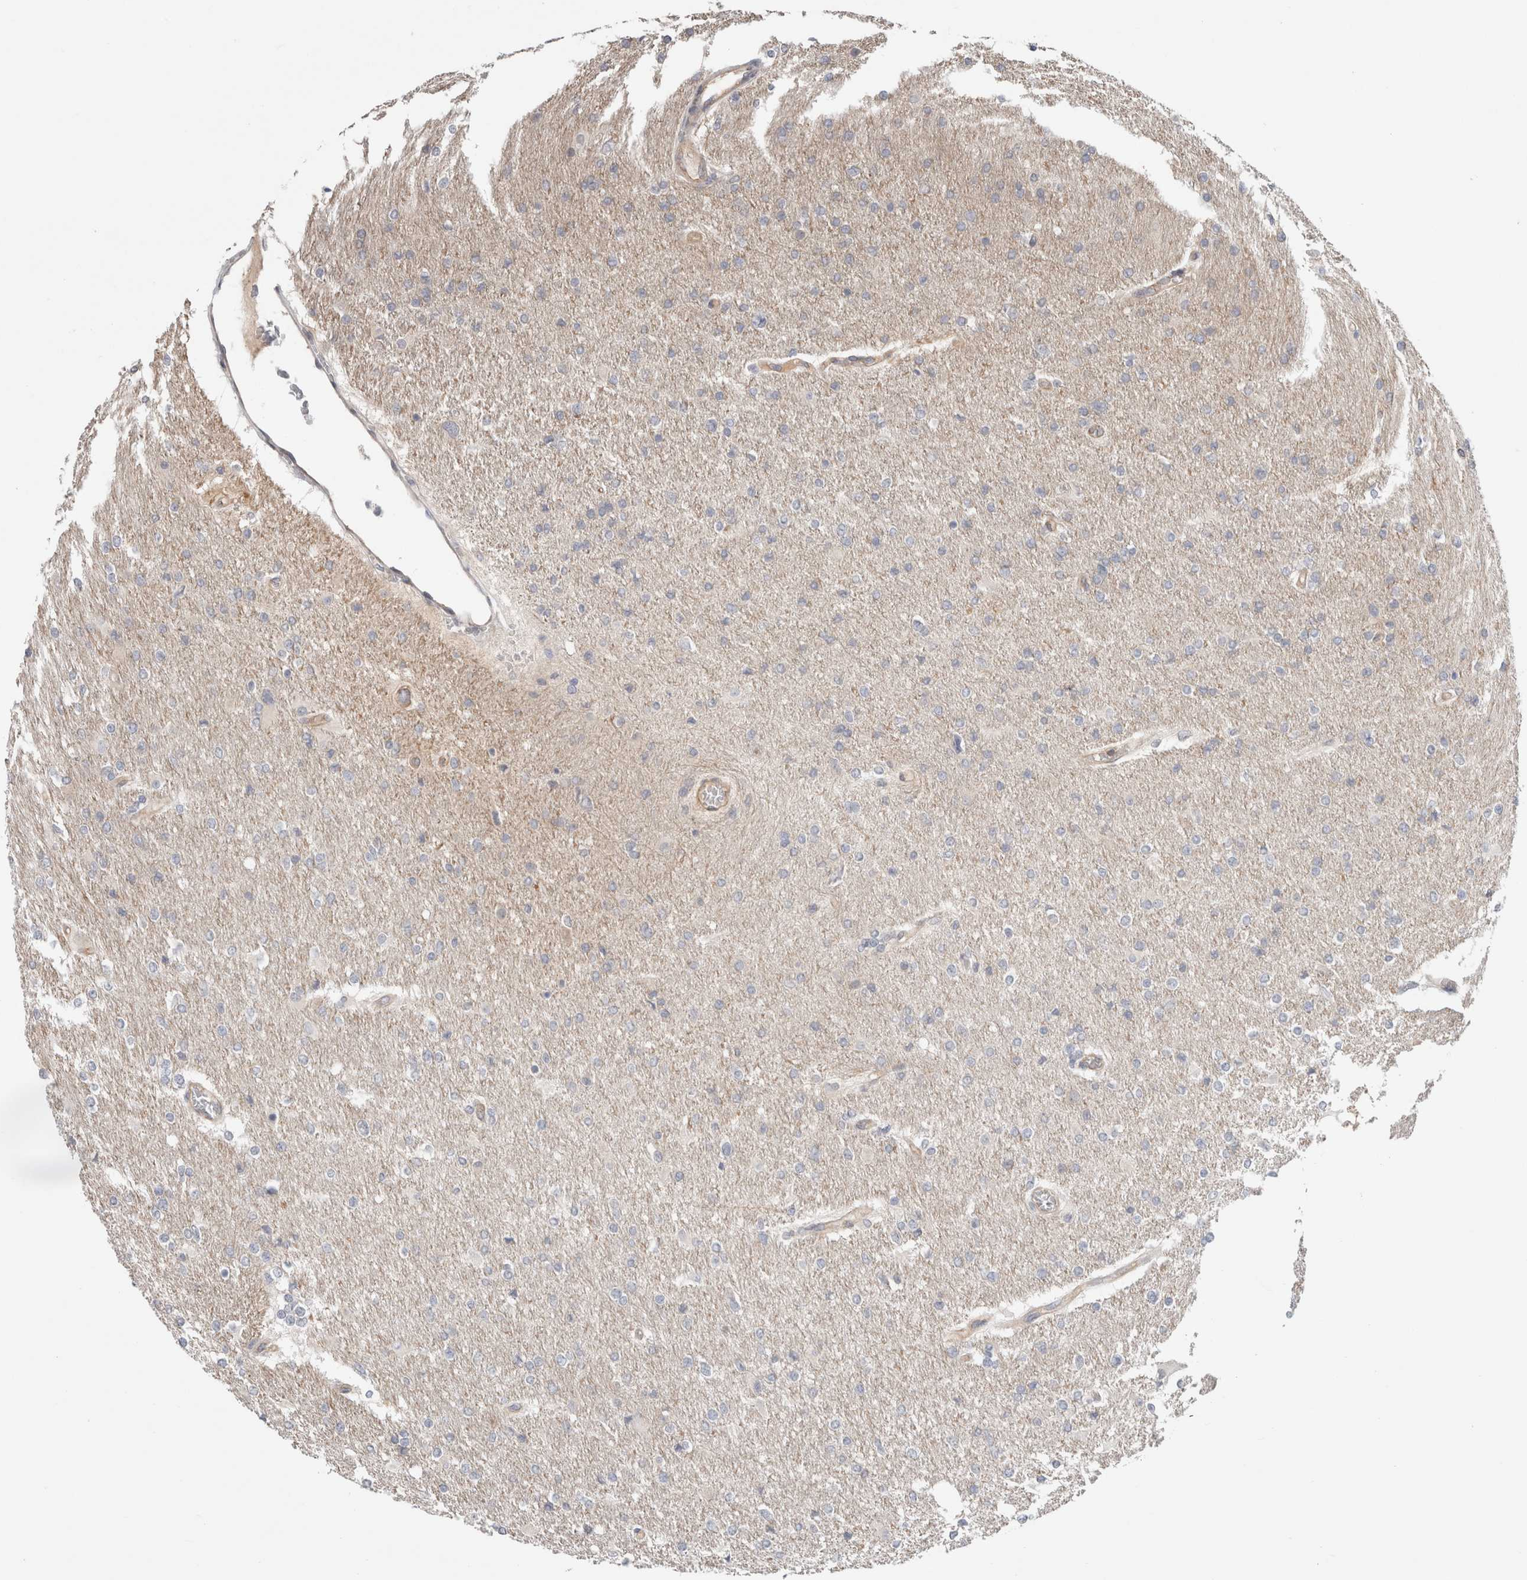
{"staining": {"intensity": "negative", "quantity": "none", "location": "none"}, "tissue": "glioma", "cell_type": "Tumor cells", "image_type": "cancer", "snomed": [{"axis": "morphology", "description": "Glioma, malignant, High grade"}, {"axis": "topography", "description": "Cerebral cortex"}], "caption": "The histopathology image displays no significant staining in tumor cells of malignant glioma (high-grade).", "gene": "RASAL2", "patient": {"sex": "female", "age": 36}}